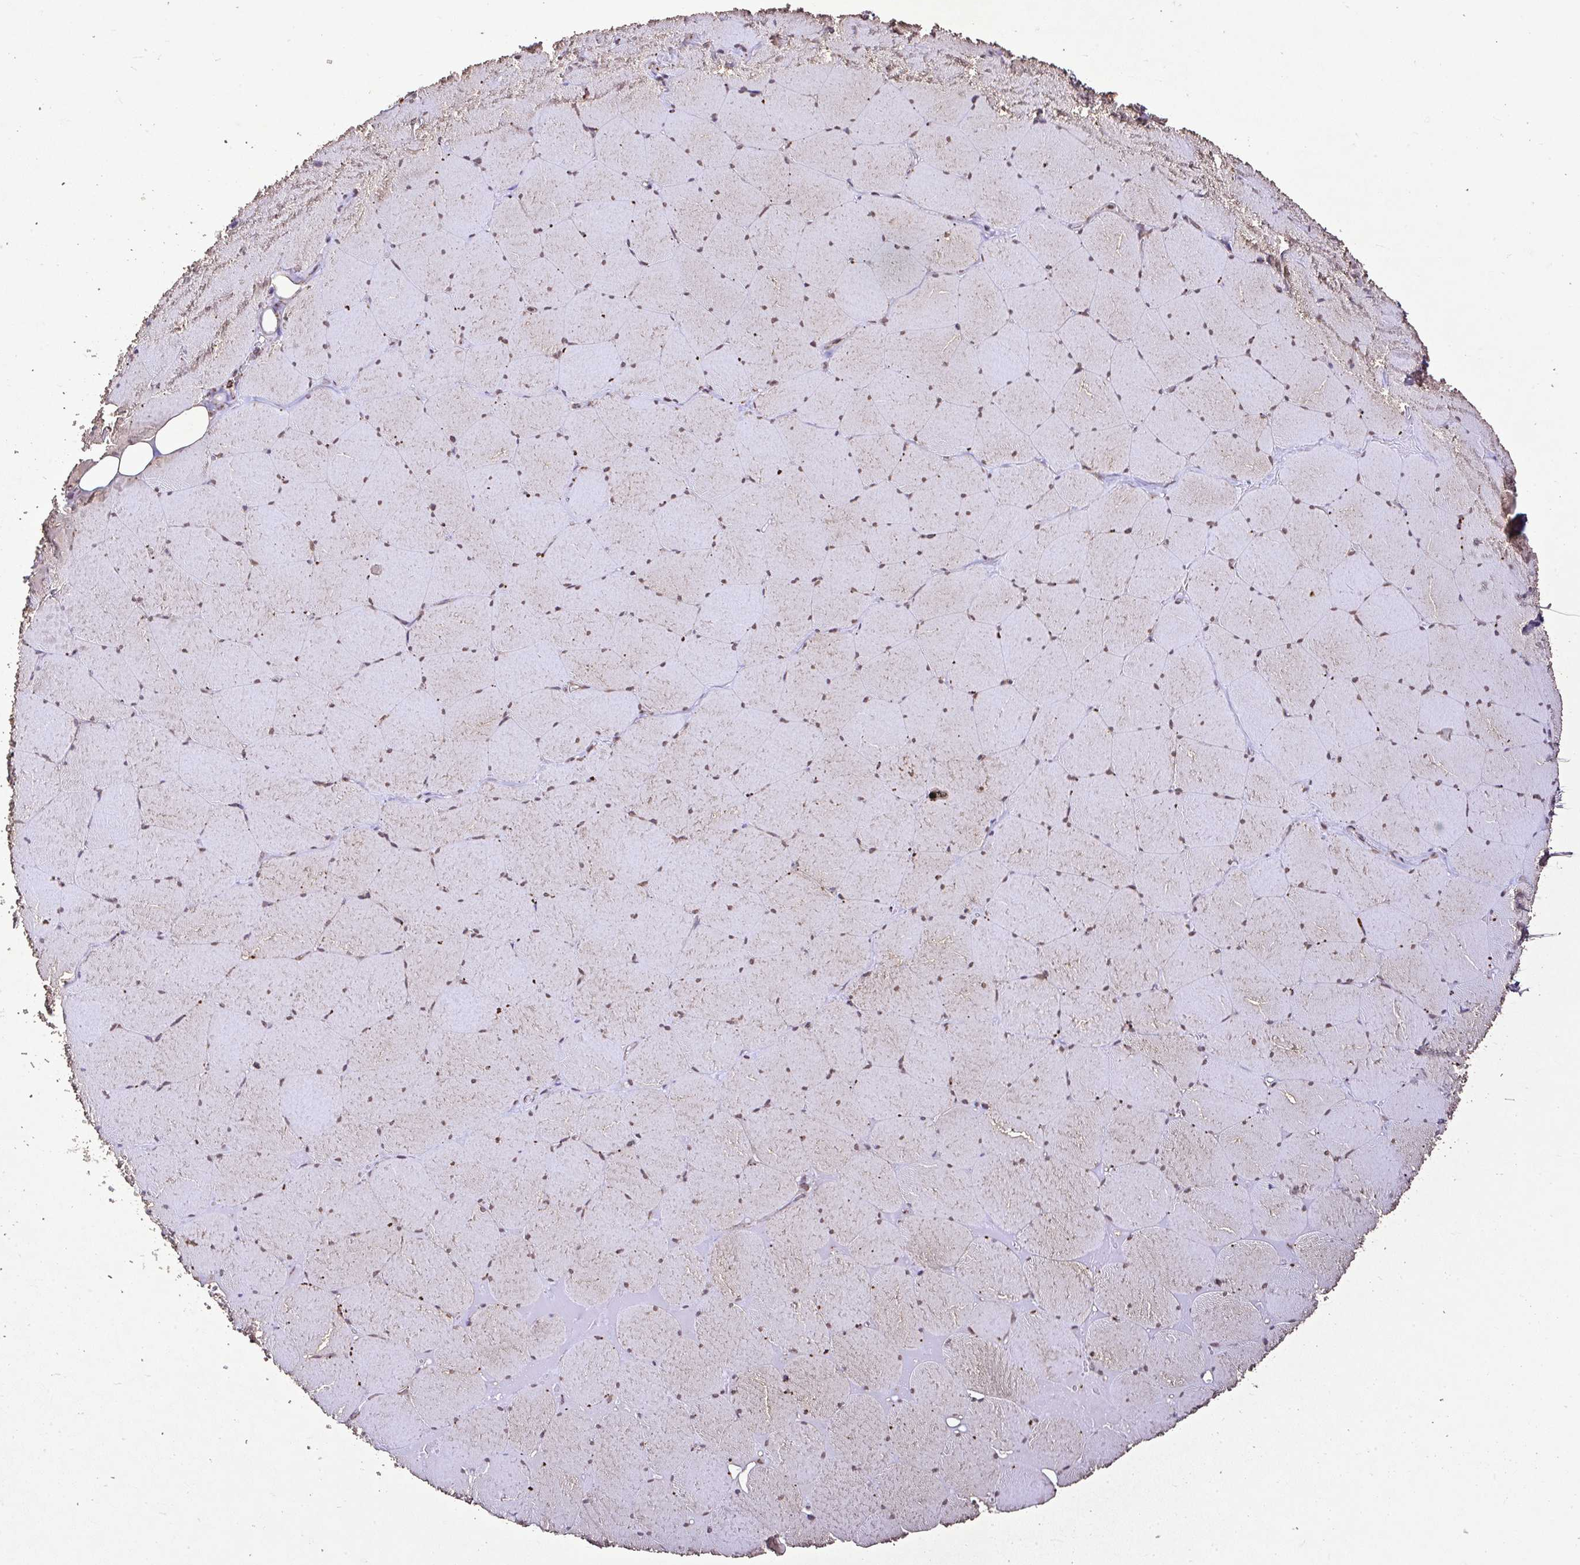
{"staining": {"intensity": "weak", "quantity": "25%-75%", "location": "cytoplasmic/membranous"}, "tissue": "skeletal muscle", "cell_type": "Myocytes", "image_type": "normal", "snomed": [{"axis": "morphology", "description": "Normal tissue, NOS"}, {"axis": "topography", "description": "Skeletal muscle"}, {"axis": "topography", "description": "Head-Neck"}], "caption": "Skeletal muscle stained with IHC exhibits weak cytoplasmic/membranous positivity in about 25%-75% of myocytes. The protein of interest is stained brown, and the nuclei are stained in blue (DAB (3,3'-diaminobenzidine) IHC with brightfield microscopy, high magnification).", "gene": "AGK", "patient": {"sex": "male", "age": 66}}